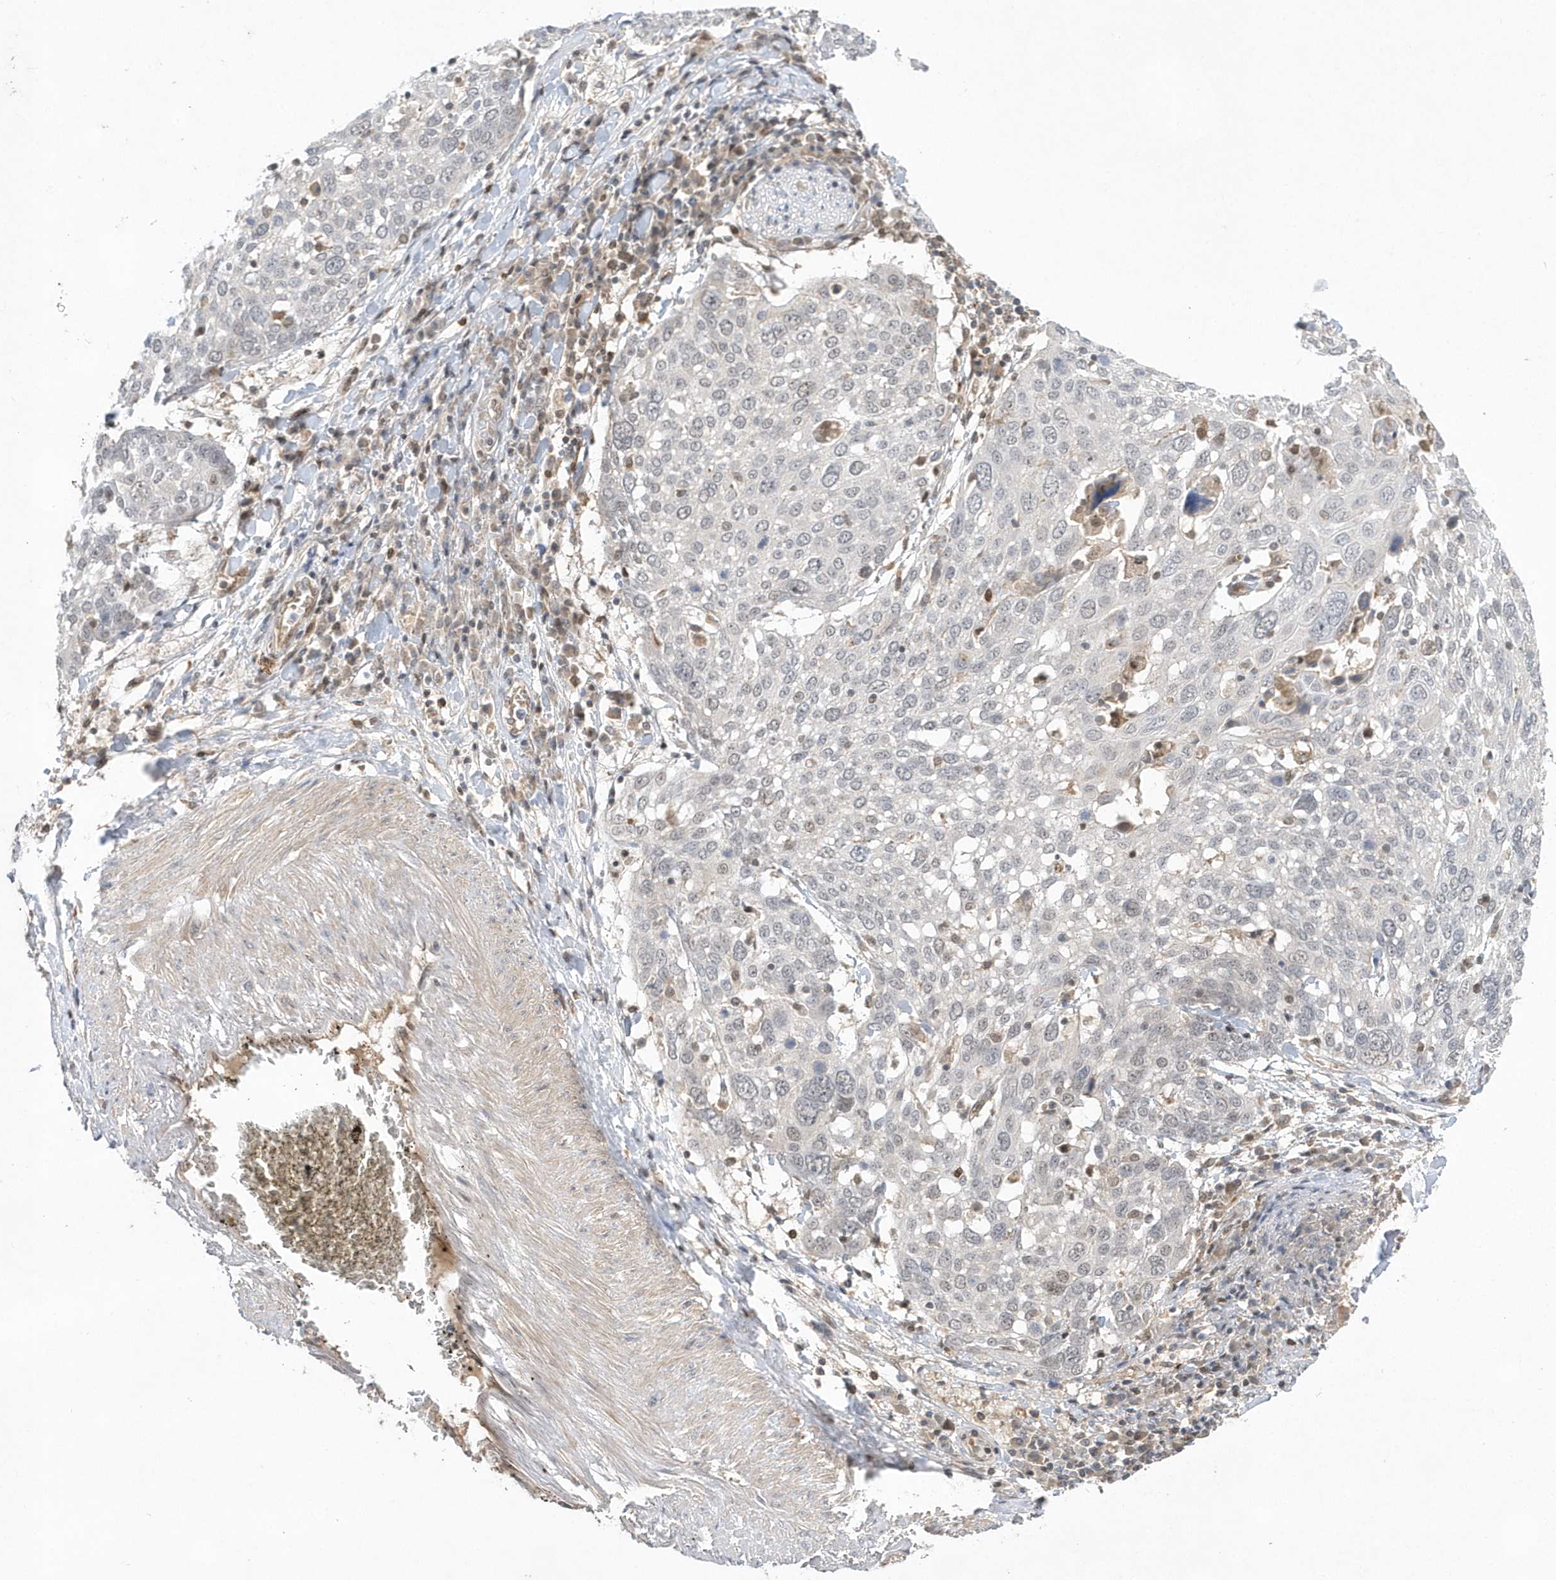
{"staining": {"intensity": "weak", "quantity": "<25%", "location": "nuclear"}, "tissue": "lung cancer", "cell_type": "Tumor cells", "image_type": "cancer", "snomed": [{"axis": "morphology", "description": "Squamous cell carcinoma, NOS"}, {"axis": "topography", "description": "Lung"}], "caption": "Tumor cells show no significant protein positivity in lung cancer.", "gene": "TMEM132B", "patient": {"sex": "male", "age": 65}}